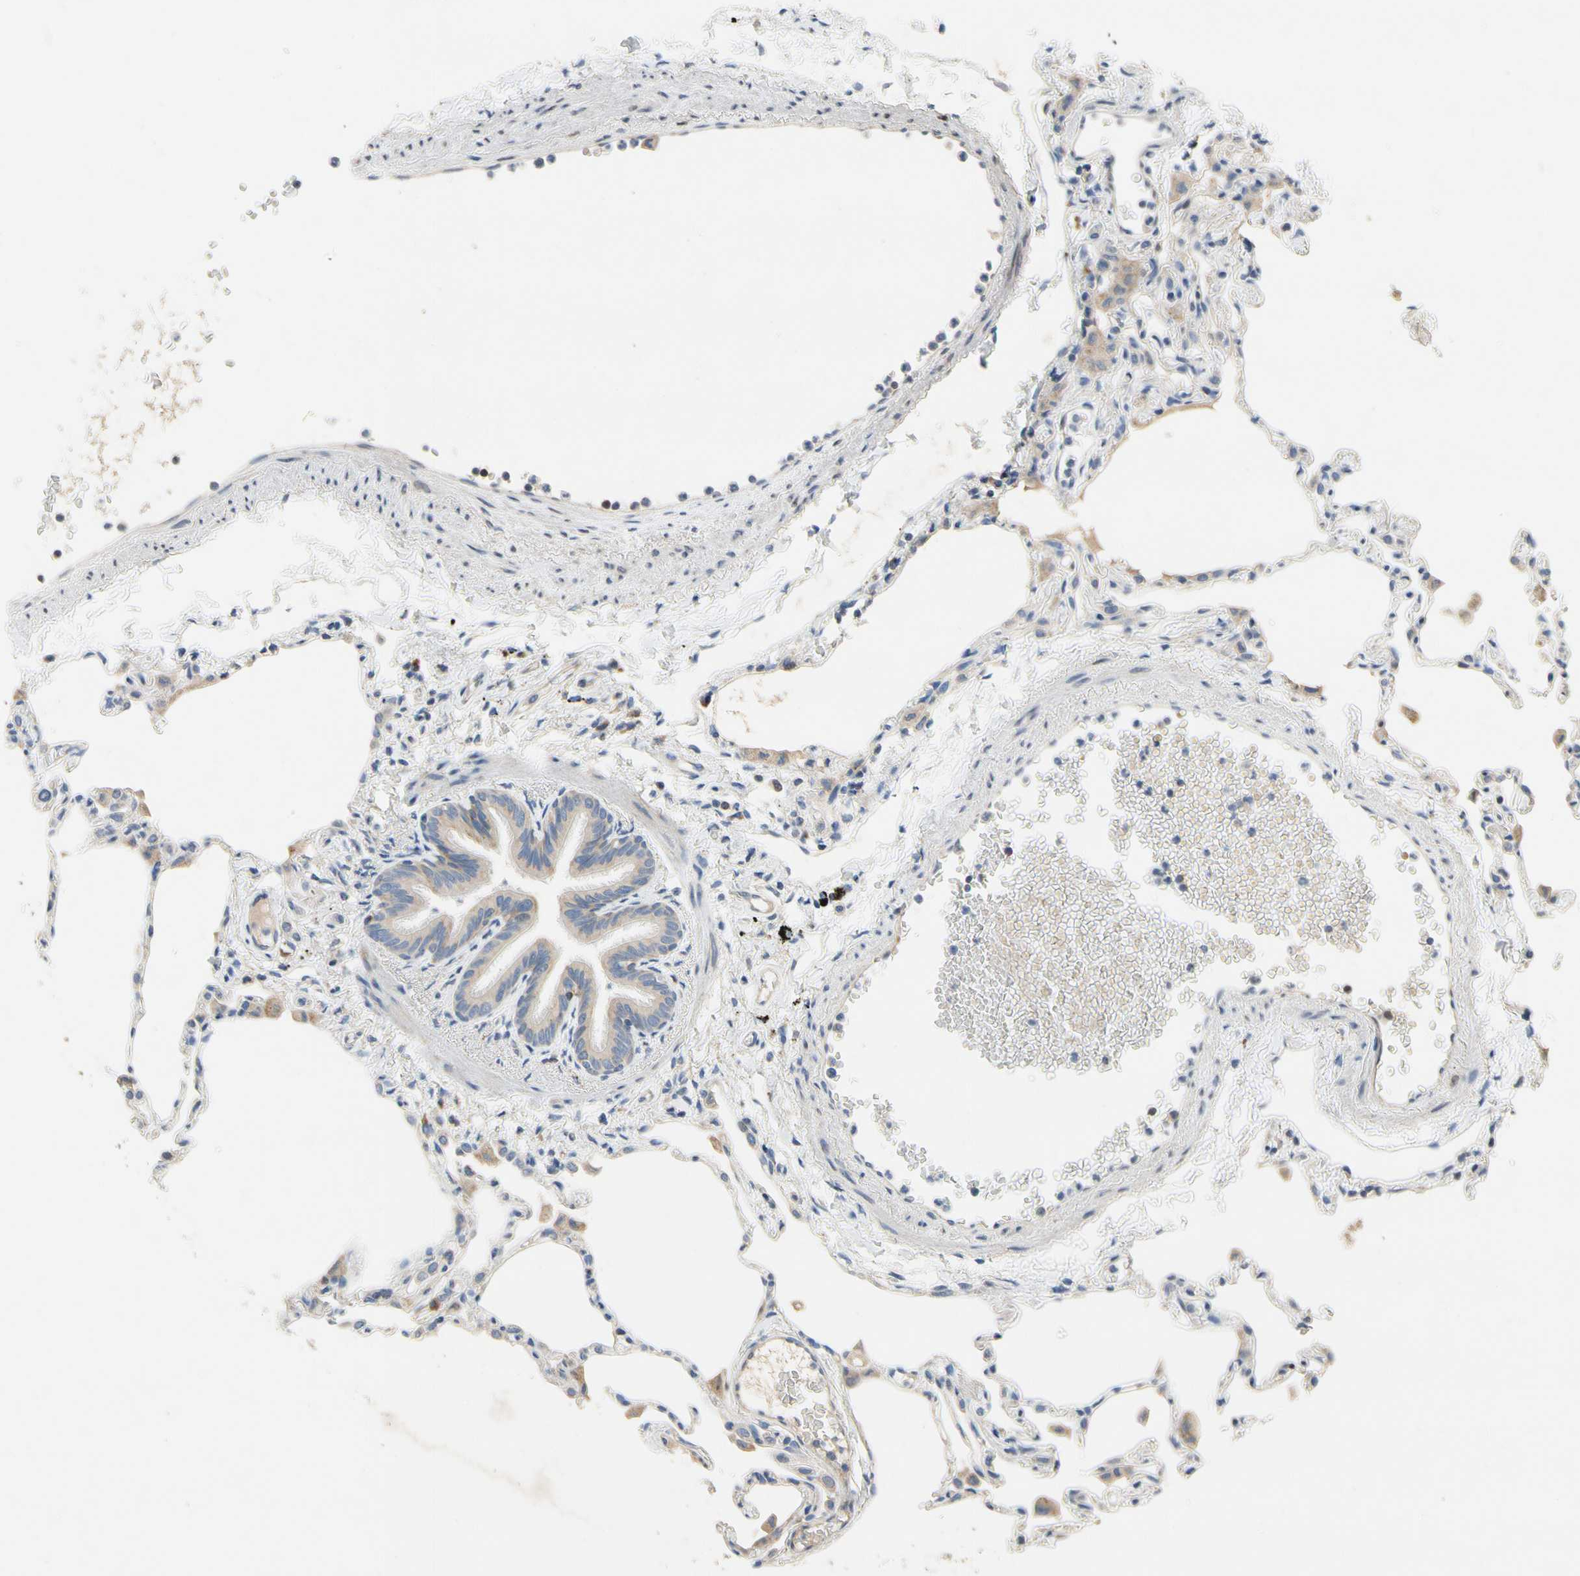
{"staining": {"intensity": "negative", "quantity": "none", "location": "none"}, "tissue": "lung", "cell_type": "Alveolar cells", "image_type": "normal", "snomed": [{"axis": "morphology", "description": "Normal tissue, NOS"}, {"axis": "topography", "description": "Lung"}], "caption": "The micrograph reveals no staining of alveolar cells in benign lung. Brightfield microscopy of immunohistochemistry (IHC) stained with DAB (3,3'-diaminobenzidine) (brown) and hematoxylin (blue), captured at high magnification.", "gene": "KLHDC8B", "patient": {"sex": "female", "age": 49}}